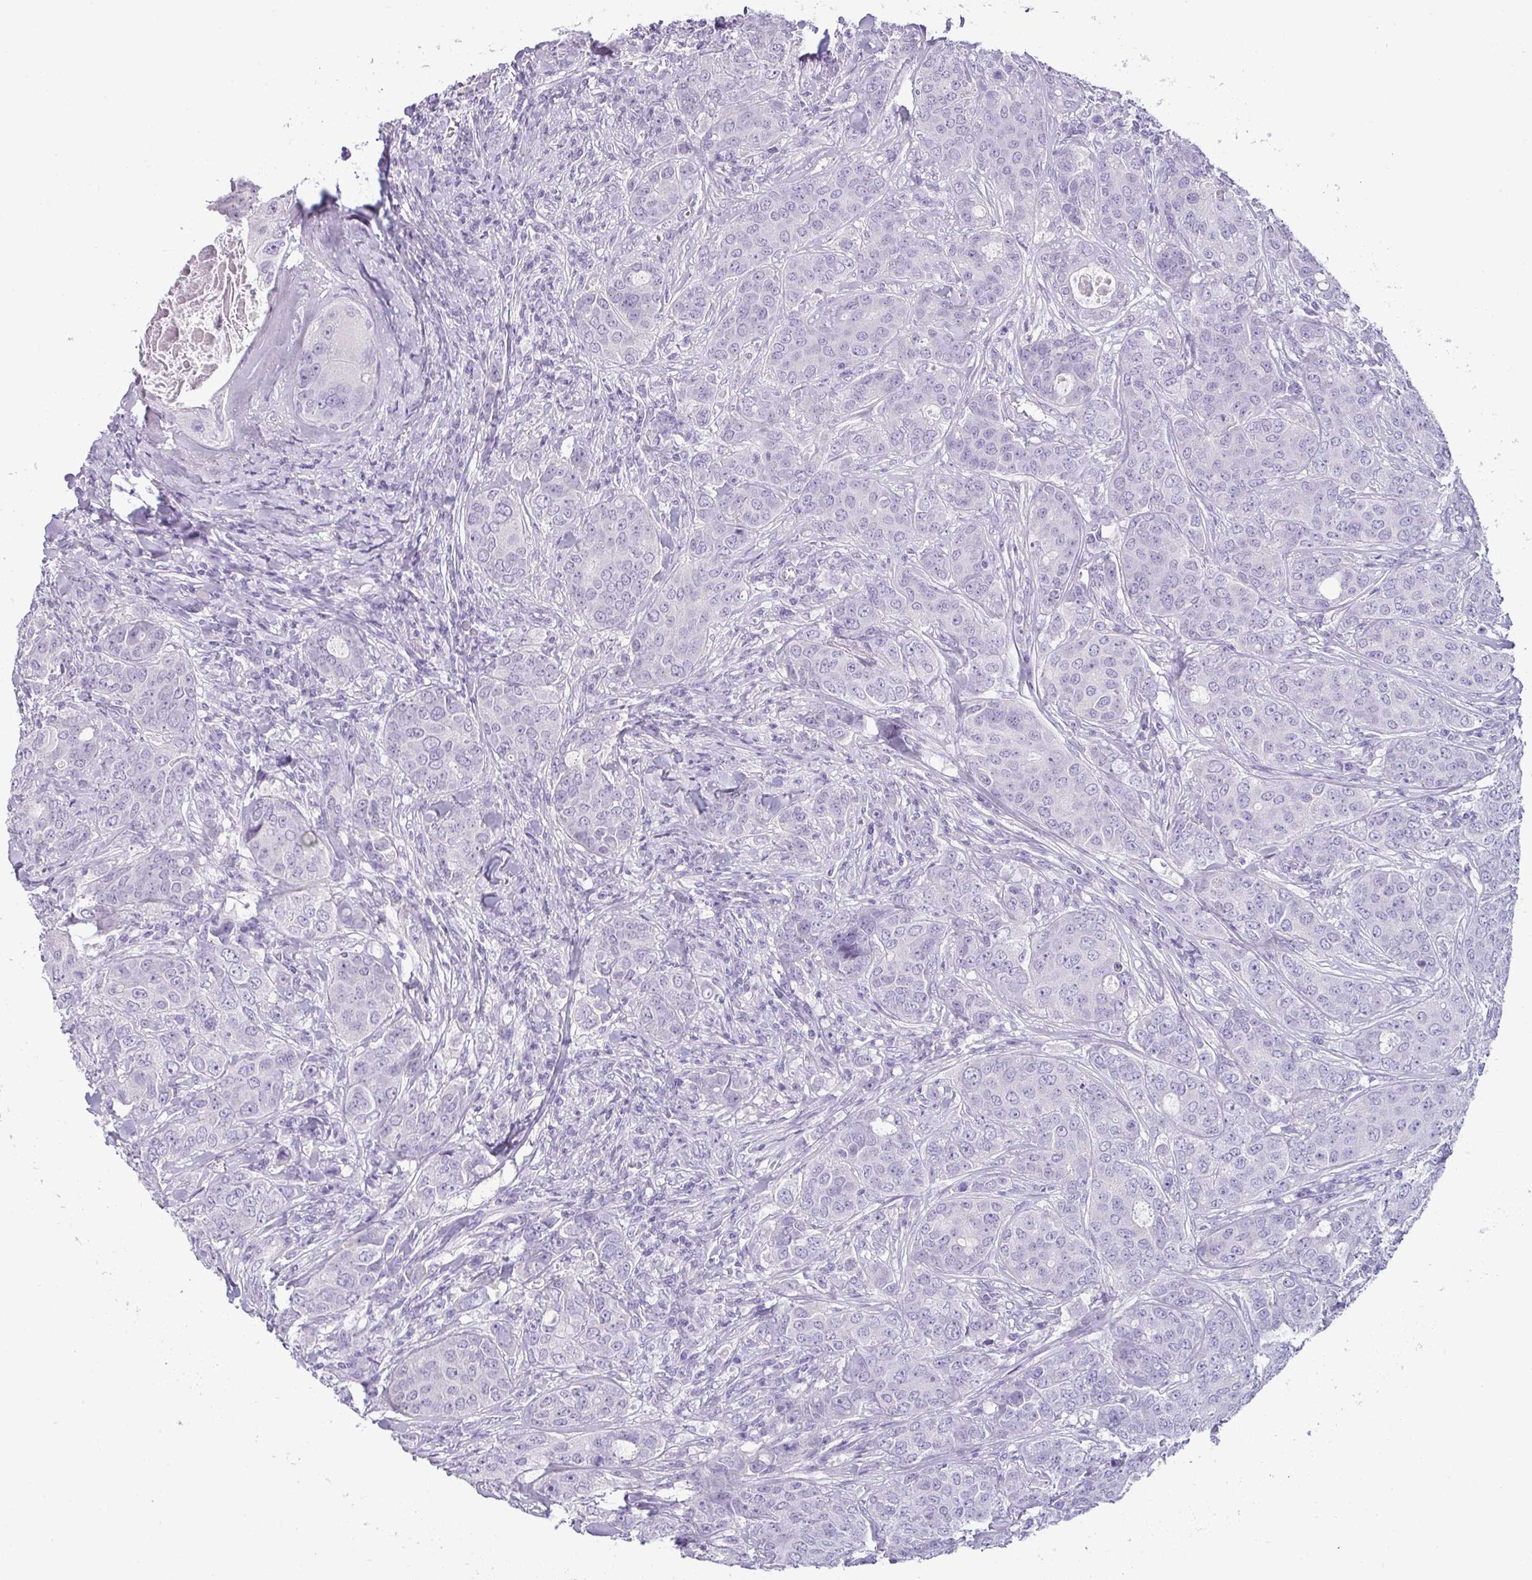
{"staining": {"intensity": "negative", "quantity": "none", "location": "none"}, "tissue": "breast cancer", "cell_type": "Tumor cells", "image_type": "cancer", "snomed": [{"axis": "morphology", "description": "Duct carcinoma"}, {"axis": "topography", "description": "Breast"}], "caption": "A high-resolution photomicrograph shows immunohistochemistry (IHC) staining of breast cancer (invasive ductal carcinoma), which exhibits no significant expression in tumor cells.", "gene": "VCY1B", "patient": {"sex": "female", "age": 43}}